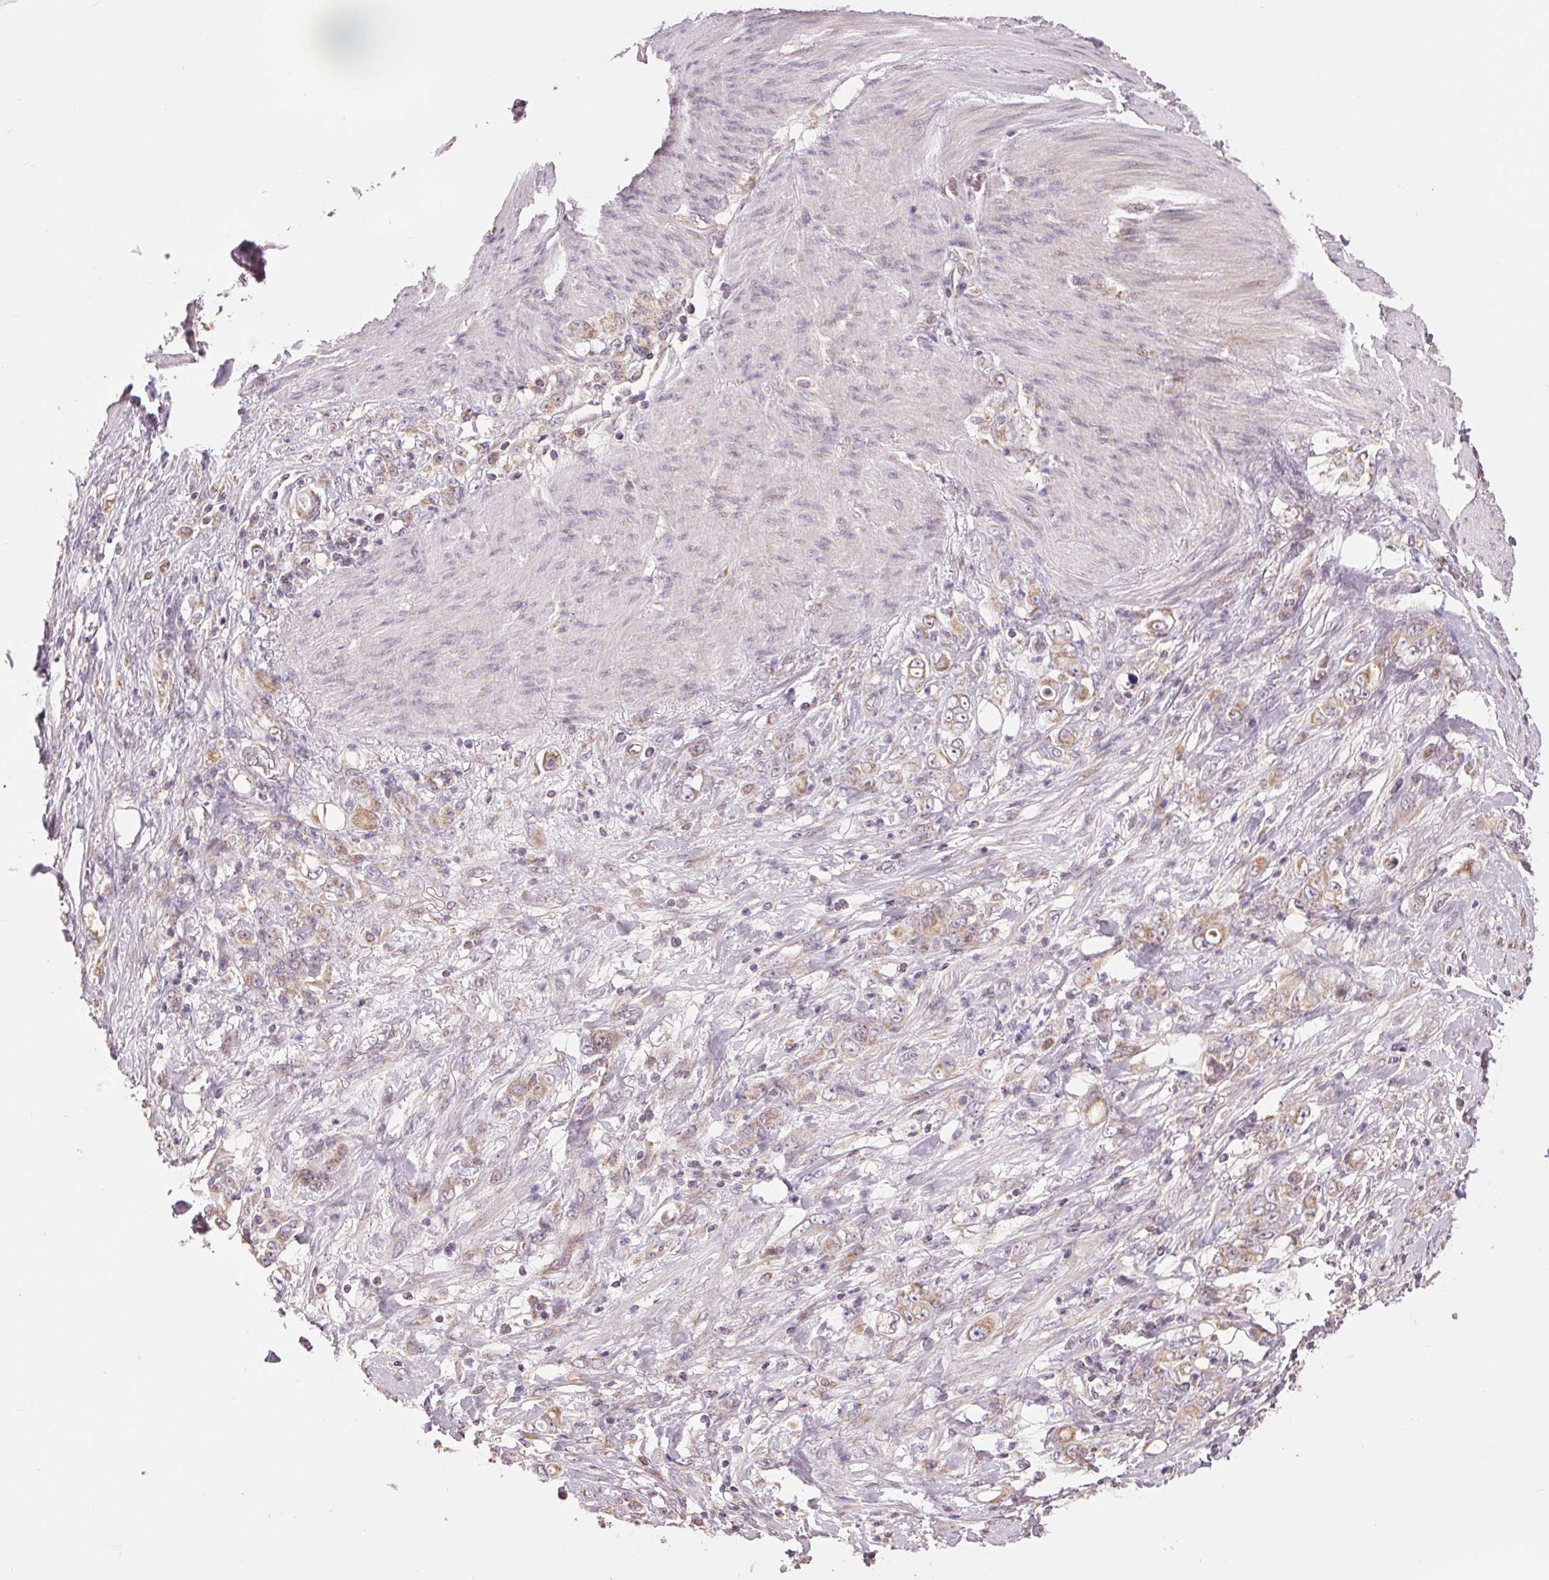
{"staining": {"intensity": "weak", "quantity": "<25%", "location": "cytoplasmic/membranous"}, "tissue": "stomach cancer", "cell_type": "Tumor cells", "image_type": "cancer", "snomed": [{"axis": "morphology", "description": "Adenocarcinoma, NOS"}, {"axis": "topography", "description": "Stomach"}], "caption": "Immunohistochemical staining of human adenocarcinoma (stomach) displays no significant positivity in tumor cells. (DAB immunohistochemistry (IHC), high magnification).", "gene": "DGUOK", "patient": {"sex": "female", "age": 79}}